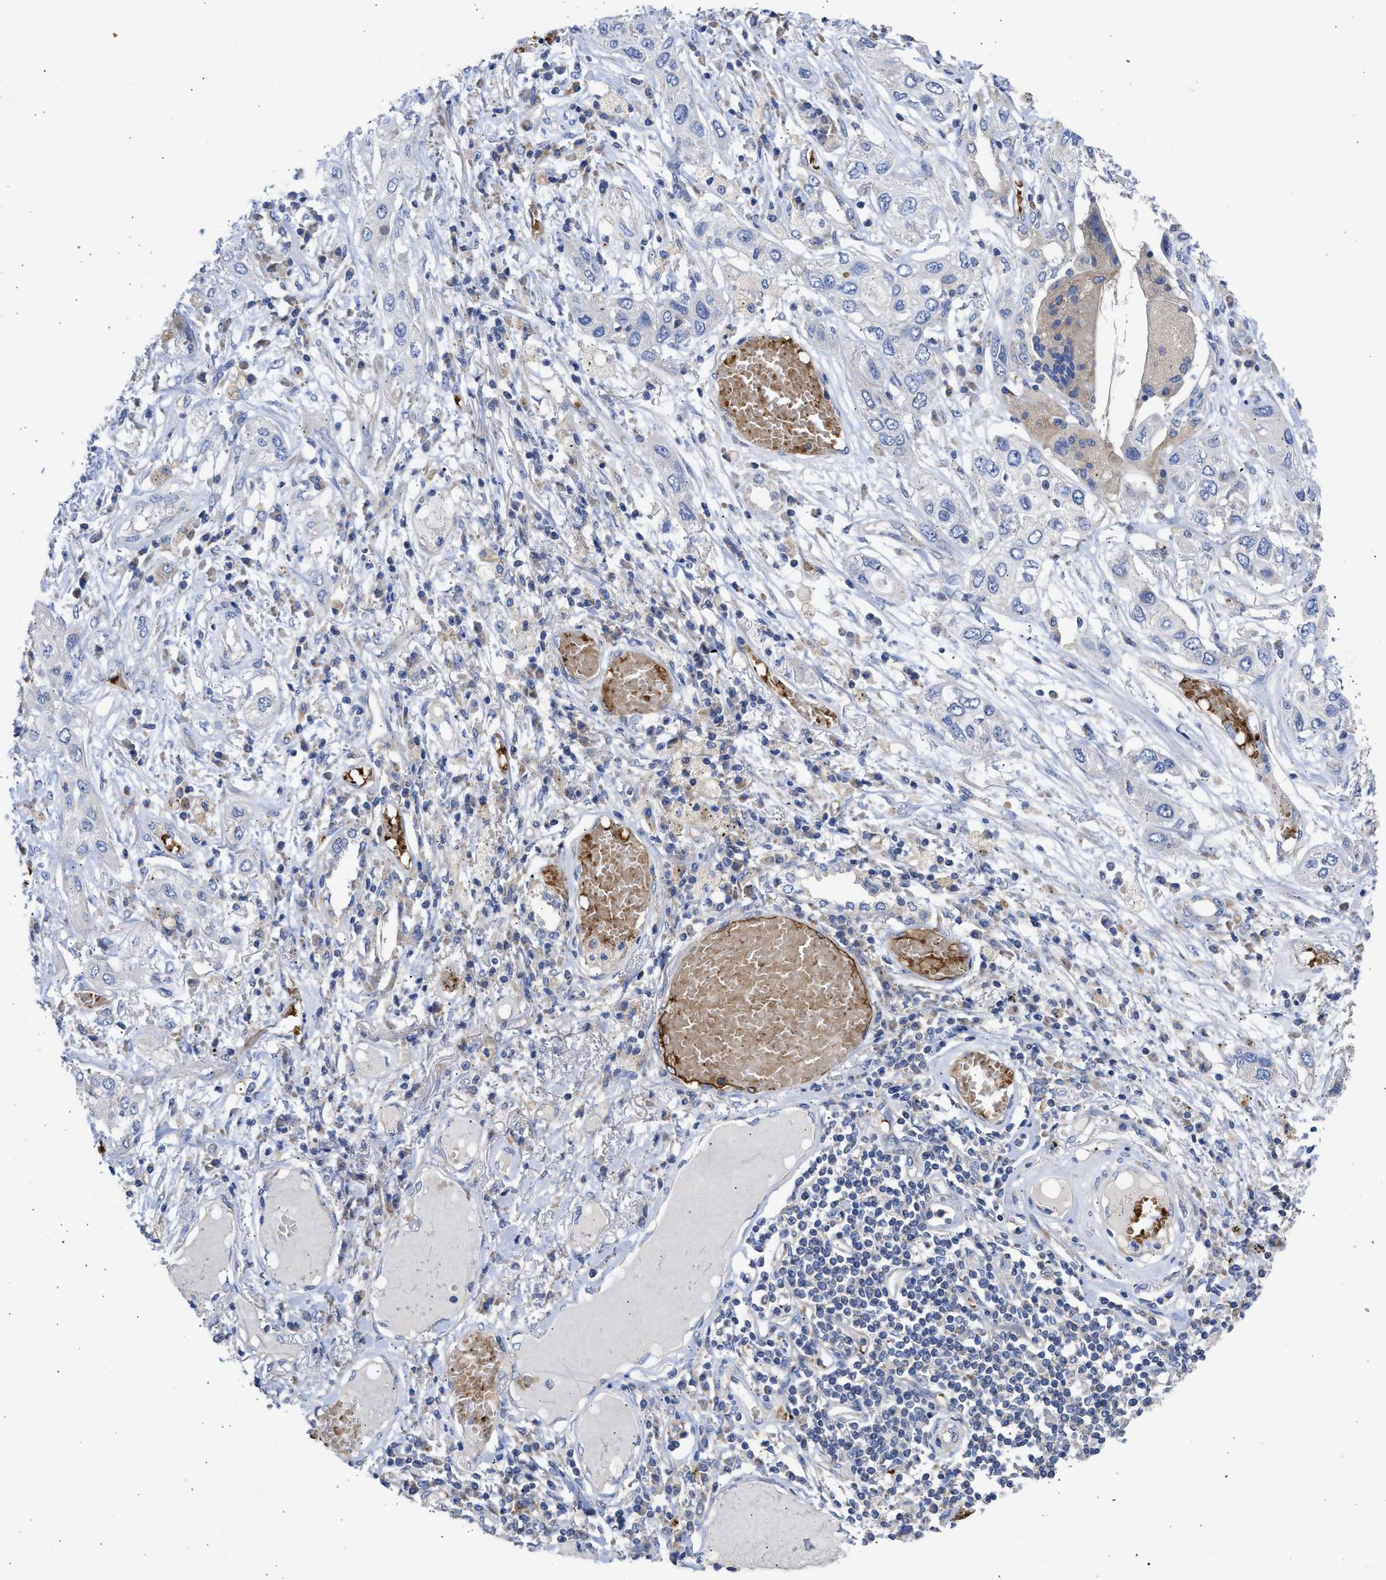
{"staining": {"intensity": "moderate", "quantity": "<25%", "location": "cytoplasmic/membranous"}, "tissue": "lung cancer", "cell_type": "Tumor cells", "image_type": "cancer", "snomed": [{"axis": "morphology", "description": "Squamous cell carcinoma, NOS"}, {"axis": "topography", "description": "Lung"}], "caption": "Lung squamous cell carcinoma stained with a brown dye demonstrates moderate cytoplasmic/membranous positive staining in about <25% of tumor cells.", "gene": "BTG3", "patient": {"sex": "male", "age": 71}}